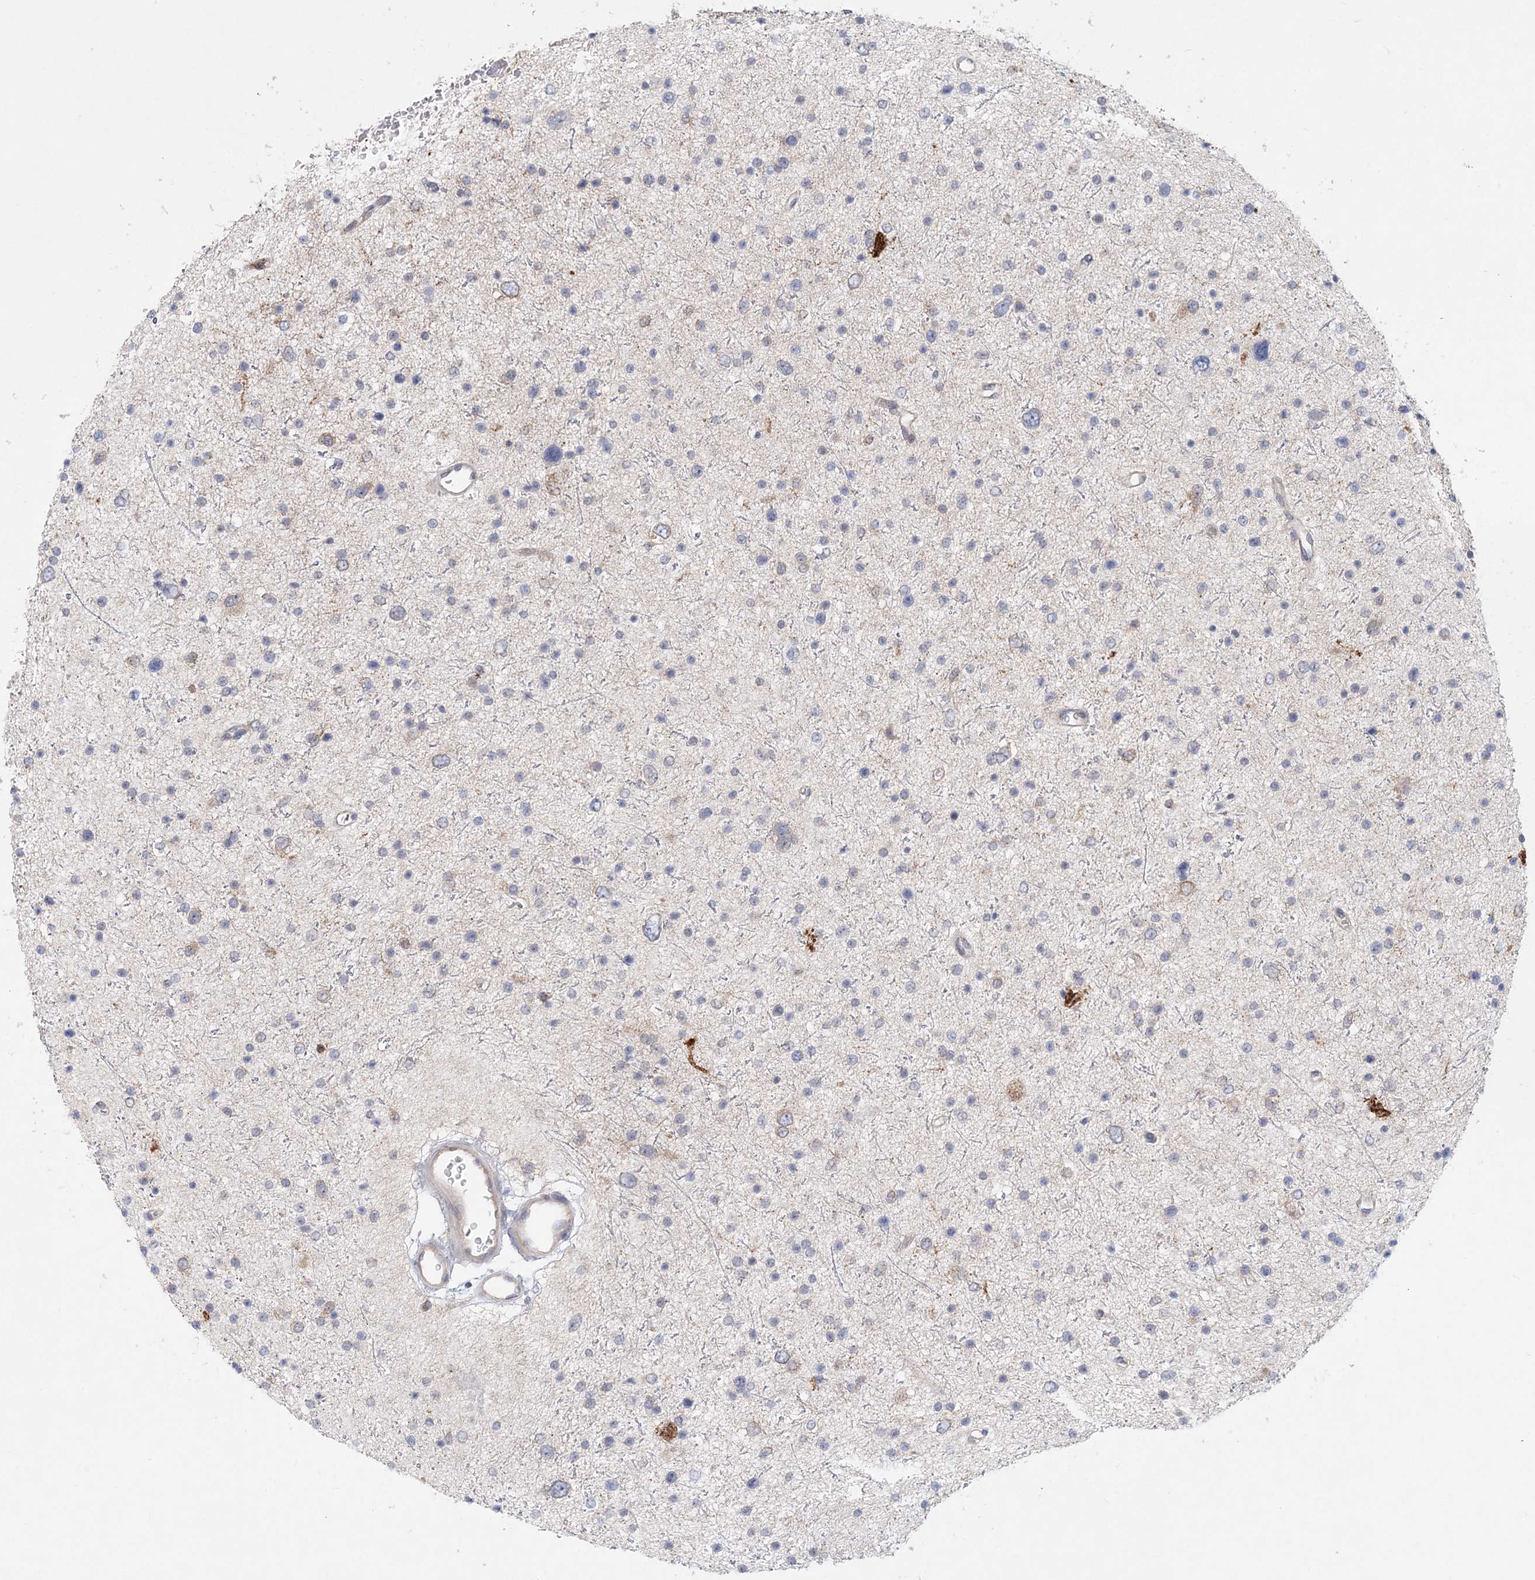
{"staining": {"intensity": "negative", "quantity": "none", "location": "none"}, "tissue": "glioma", "cell_type": "Tumor cells", "image_type": "cancer", "snomed": [{"axis": "morphology", "description": "Glioma, malignant, Low grade"}, {"axis": "topography", "description": "Brain"}], "caption": "DAB immunohistochemical staining of glioma displays no significant positivity in tumor cells.", "gene": "PCYOX1L", "patient": {"sex": "female", "age": 37}}